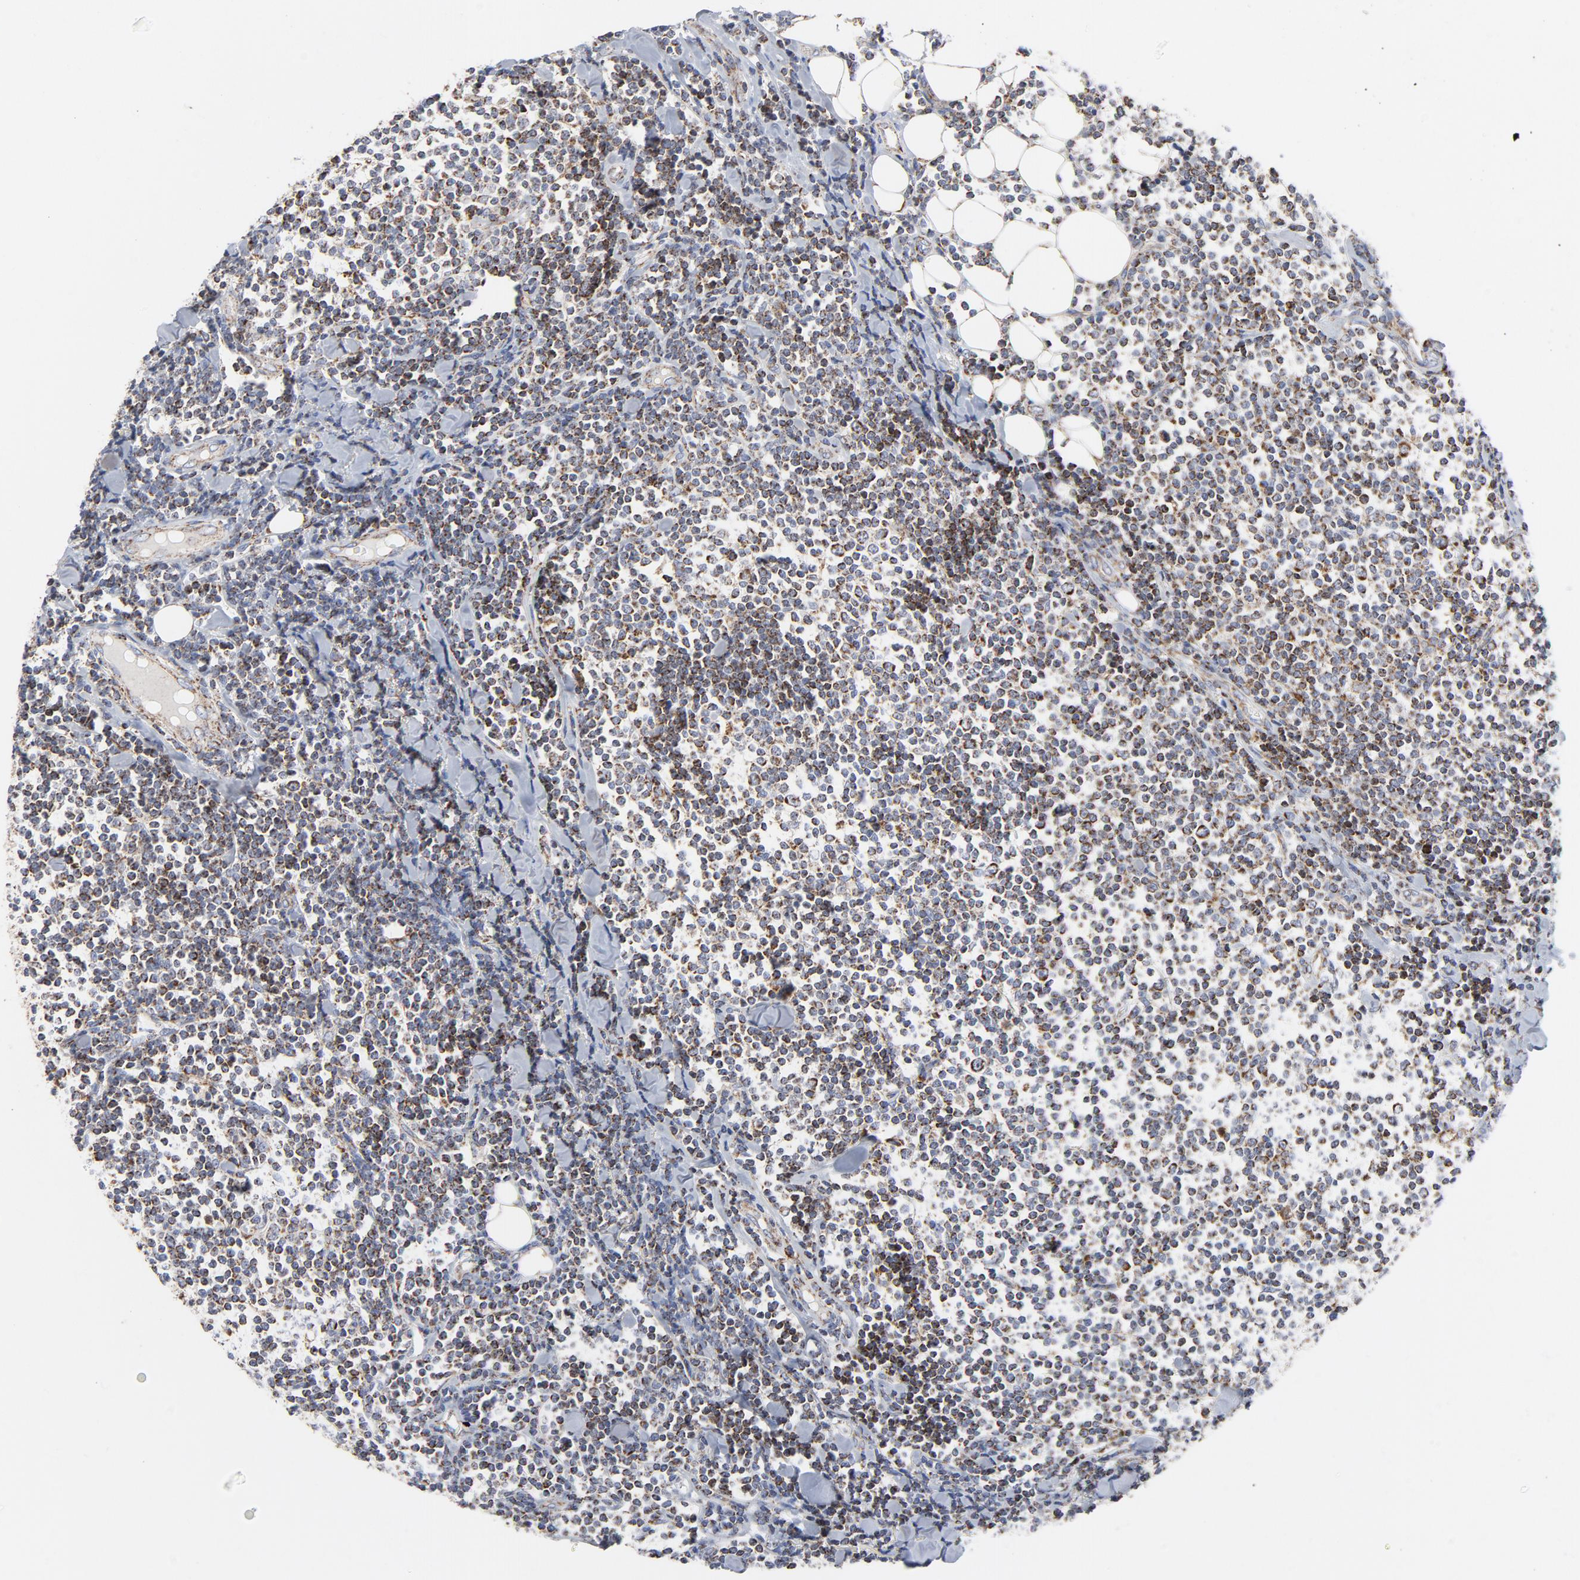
{"staining": {"intensity": "strong", "quantity": "25%-75%", "location": "cytoplasmic/membranous"}, "tissue": "lymphoma", "cell_type": "Tumor cells", "image_type": "cancer", "snomed": [{"axis": "morphology", "description": "Malignant lymphoma, non-Hodgkin's type, Low grade"}, {"axis": "topography", "description": "Soft tissue"}], "caption": "The immunohistochemical stain shows strong cytoplasmic/membranous staining in tumor cells of low-grade malignant lymphoma, non-Hodgkin's type tissue.", "gene": "CYCS", "patient": {"sex": "male", "age": 92}}